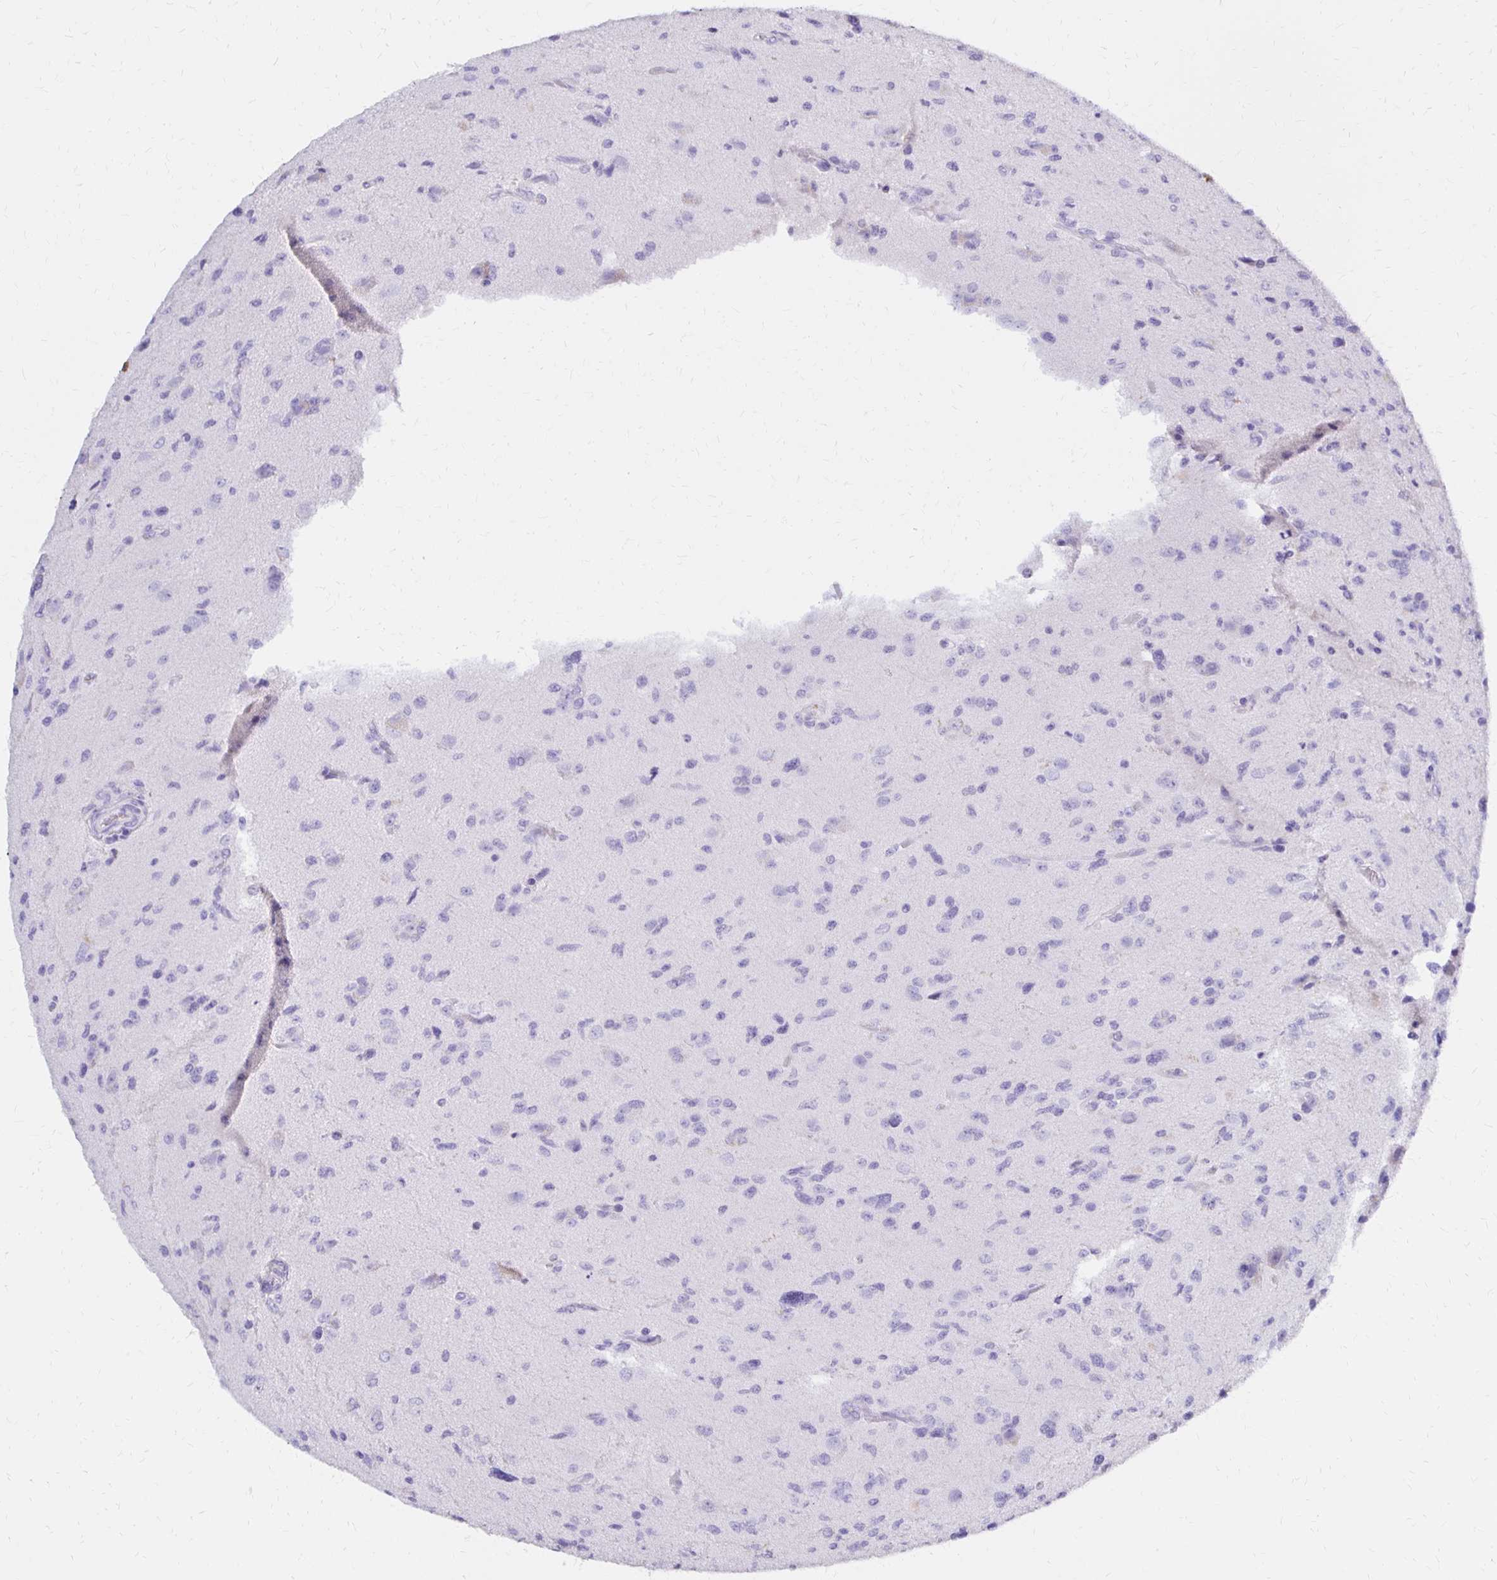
{"staining": {"intensity": "negative", "quantity": "none", "location": "none"}, "tissue": "glioma", "cell_type": "Tumor cells", "image_type": "cancer", "snomed": [{"axis": "morphology", "description": "Glioma, malignant, High grade"}, {"axis": "topography", "description": "Brain"}], "caption": "There is no significant positivity in tumor cells of glioma.", "gene": "FNTB", "patient": {"sex": "male", "age": 68}}